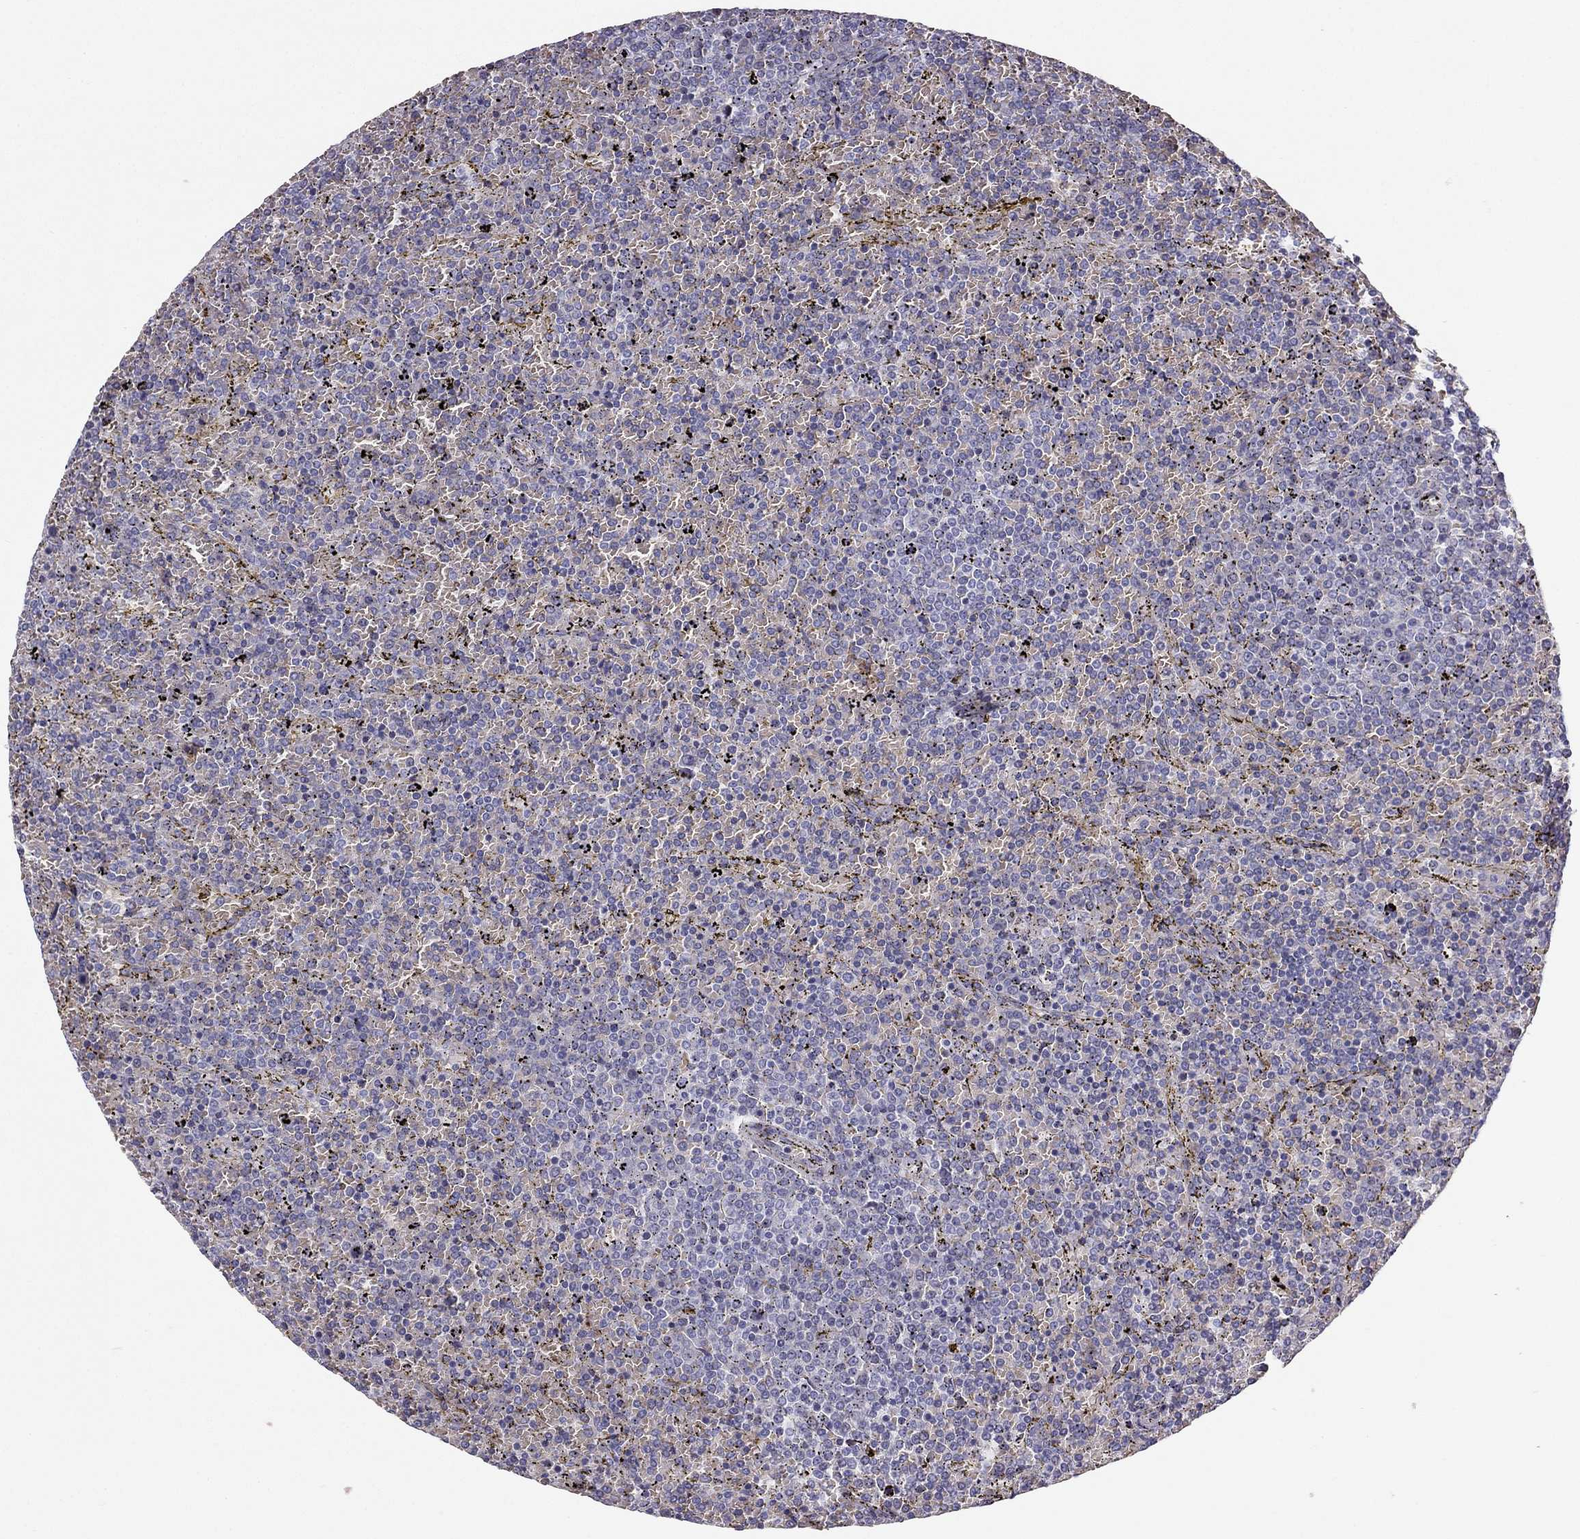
{"staining": {"intensity": "negative", "quantity": "none", "location": "none"}, "tissue": "lymphoma", "cell_type": "Tumor cells", "image_type": "cancer", "snomed": [{"axis": "morphology", "description": "Malignant lymphoma, non-Hodgkin's type, Low grade"}, {"axis": "topography", "description": "Spleen"}], "caption": "Low-grade malignant lymphoma, non-Hodgkin's type stained for a protein using immunohistochemistry (IHC) exhibits no positivity tumor cells.", "gene": "RSPH14", "patient": {"sex": "female", "age": 77}}